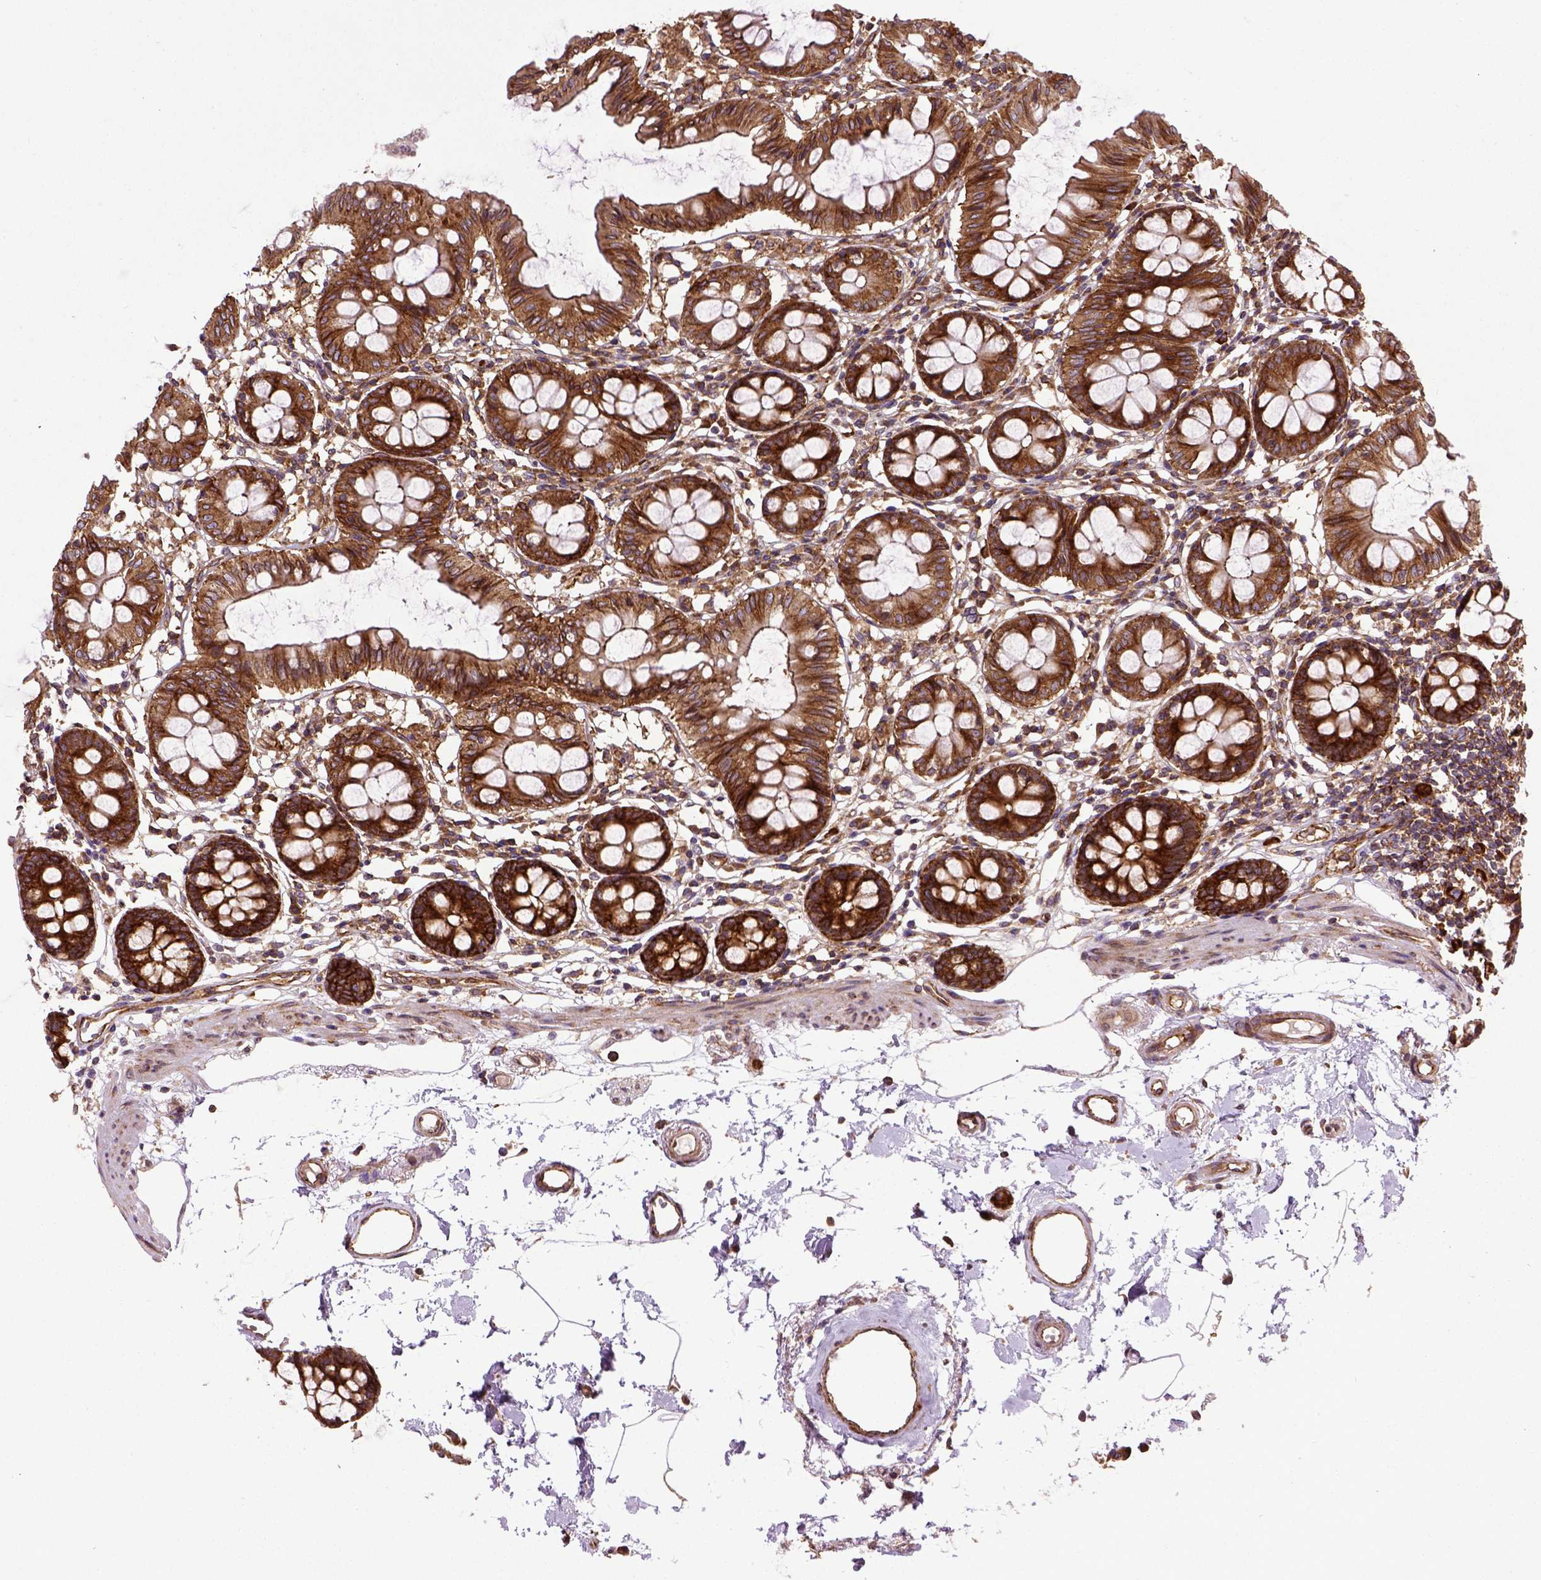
{"staining": {"intensity": "strong", "quantity": ">75%", "location": "cytoplasmic/membranous"}, "tissue": "colon", "cell_type": "Endothelial cells", "image_type": "normal", "snomed": [{"axis": "morphology", "description": "Normal tissue, NOS"}, {"axis": "topography", "description": "Colon"}], "caption": "A histopathology image showing strong cytoplasmic/membranous expression in about >75% of endothelial cells in benign colon, as visualized by brown immunohistochemical staining.", "gene": "CAPRIN1", "patient": {"sex": "female", "age": 84}}